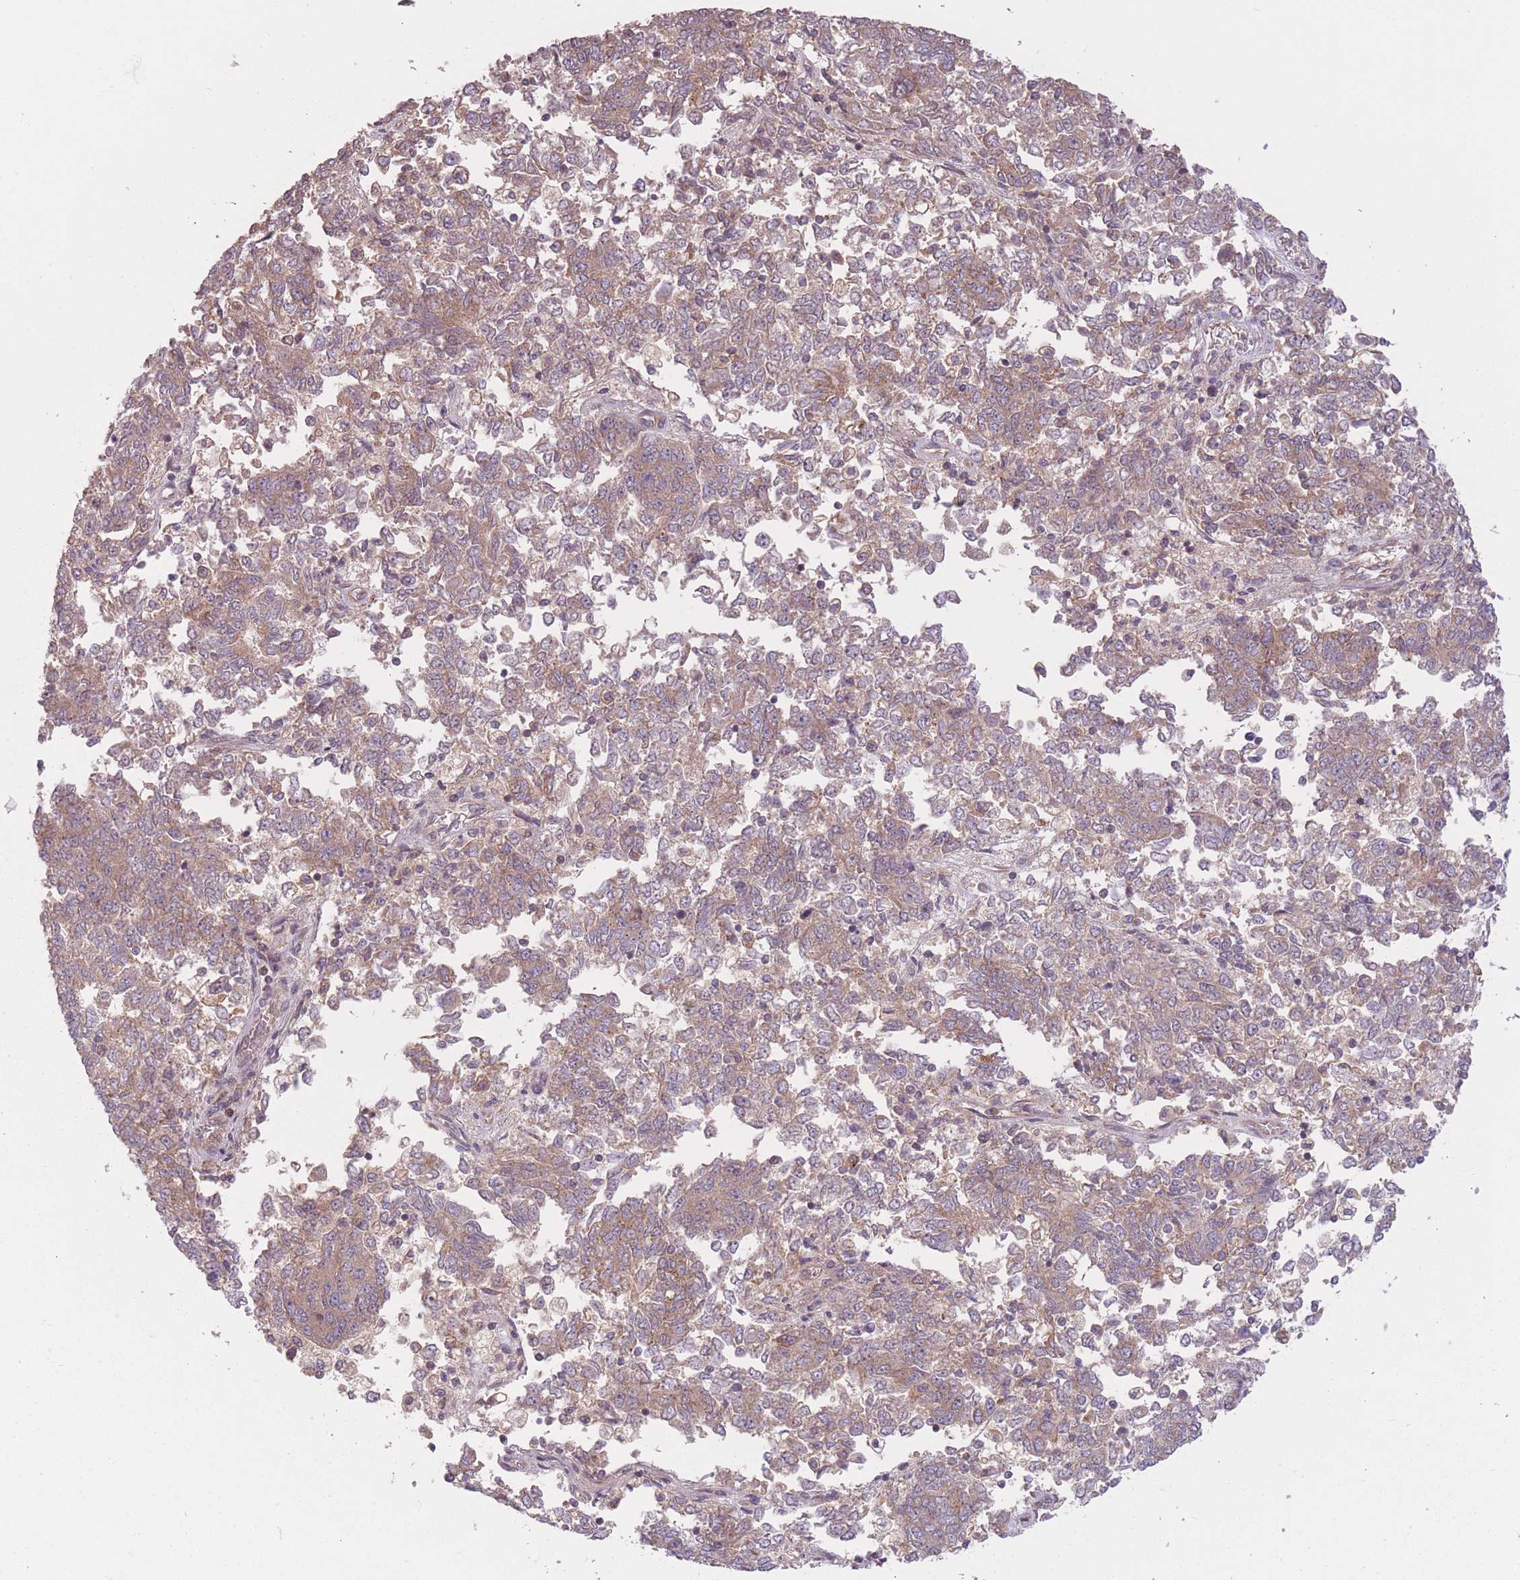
{"staining": {"intensity": "moderate", "quantity": ">75%", "location": "cytoplasmic/membranous"}, "tissue": "endometrial cancer", "cell_type": "Tumor cells", "image_type": "cancer", "snomed": [{"axis": "morphology", "description": "Adenocarcinoma, NOS"}, {"axis": "topography", "description": "Endometrium"}], "caption": "This photomicrograph demonstrates immunohistochemistry (IHC) staining of adenocarcinoma (endometrial), with medium moderate cytoplasmic/membranous positivity in approximately >75% of tumor cells.", "gene": "WASHC2A", "patient": {"sex": "female", "age": 80}}